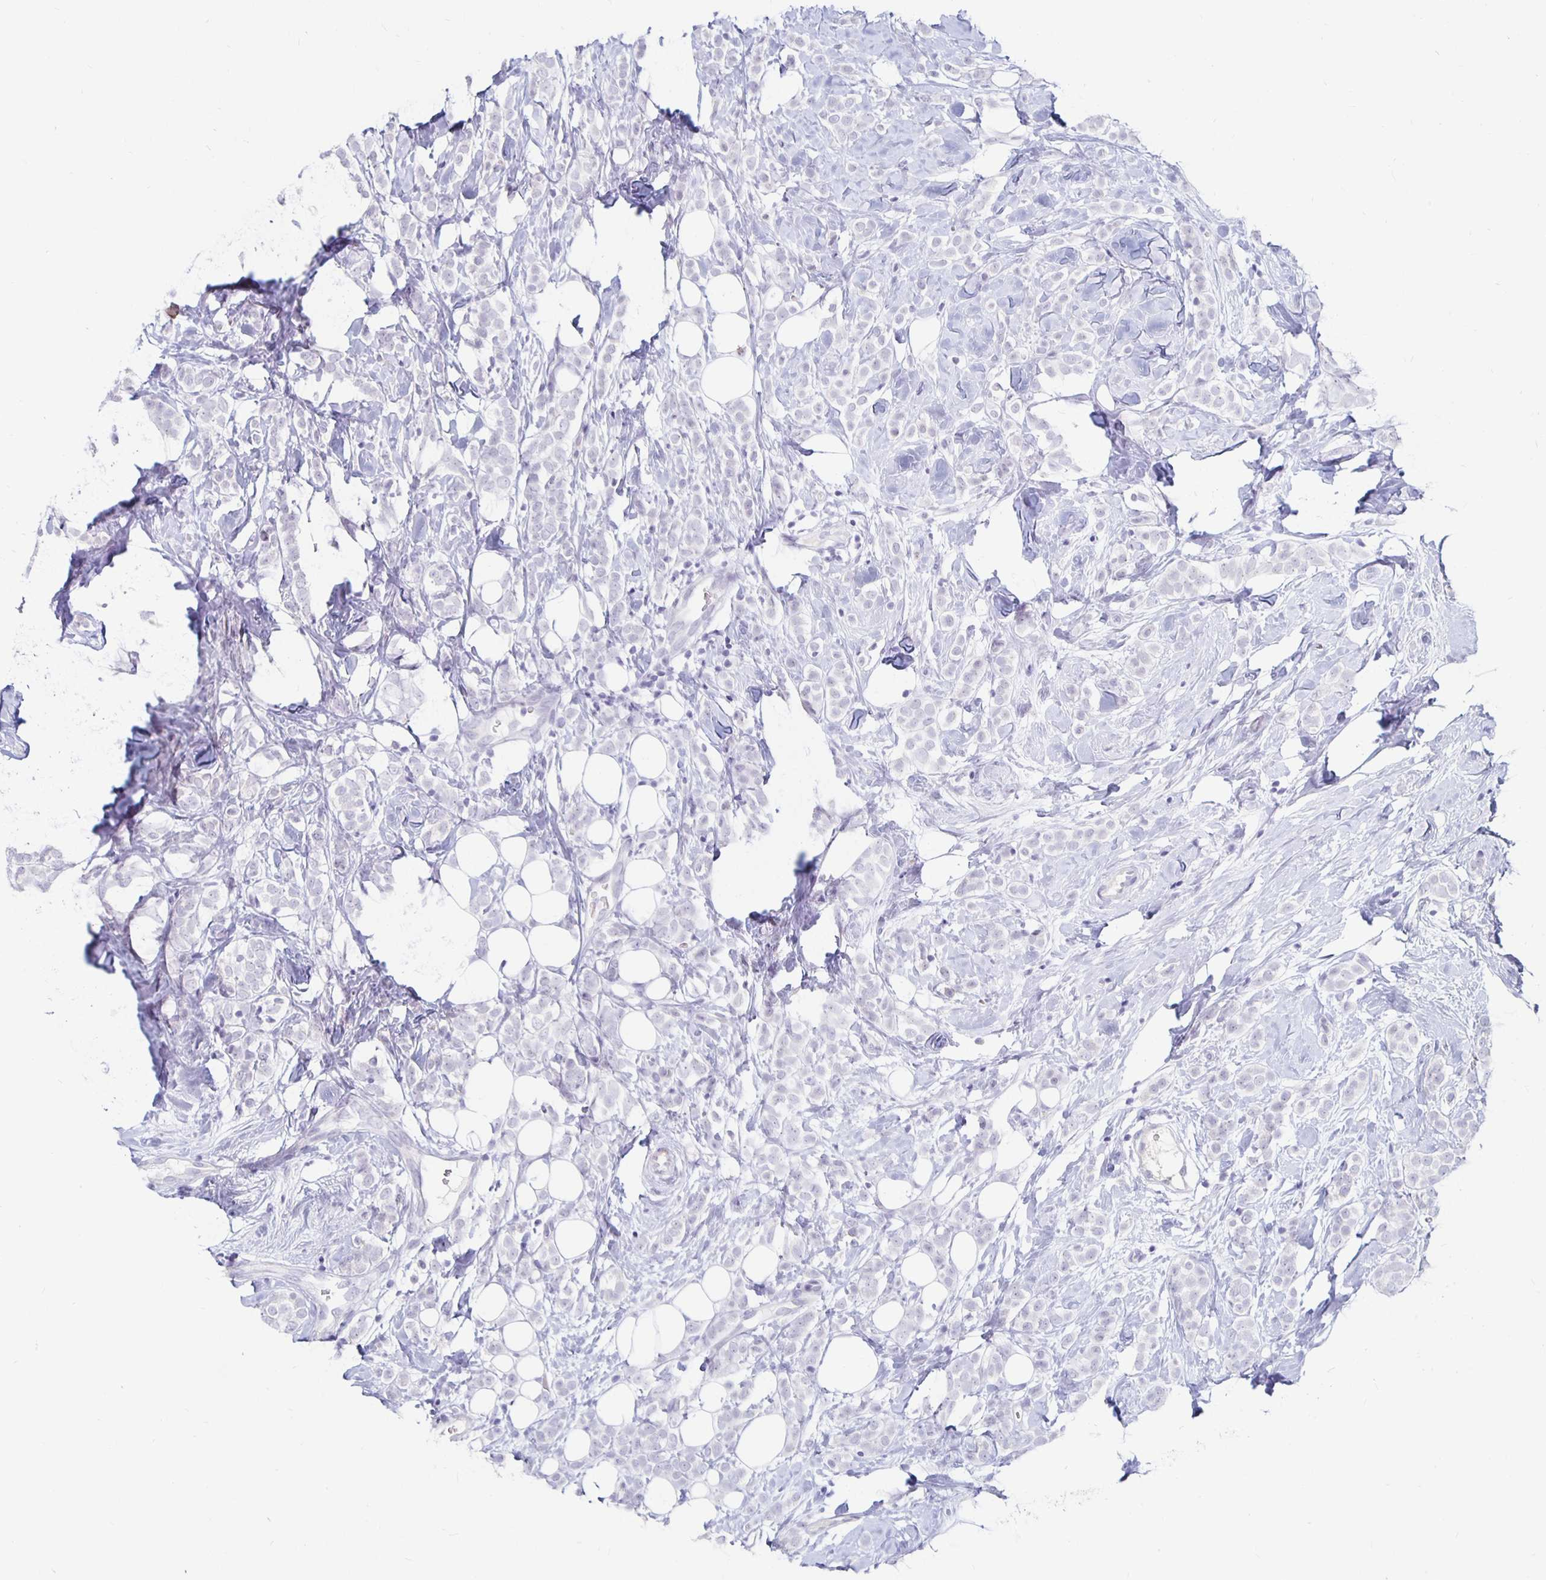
{"staining": {"intensity": "negative", "quantity": "none", "location": "none"}, "tissue": "breast cancer", "cell_type": "Tumor cells", "image_type": "cancer", "snomed": [{"axis": "morphology", "description": "Lobular carcinoma"}, {"axis": "topography", "description": "Breast"}], "caption": "Immunohistochemistry (IHC) photomicrograph of neoplastic tissue: human breast cancer (lobular carcinoma) stained with DAB (3,3'-diaminobenzidine) reveals no significant protein staining in tumor cells.", "gene": "KCNQ2", "patient": {"sex": "female", "age": 49}}